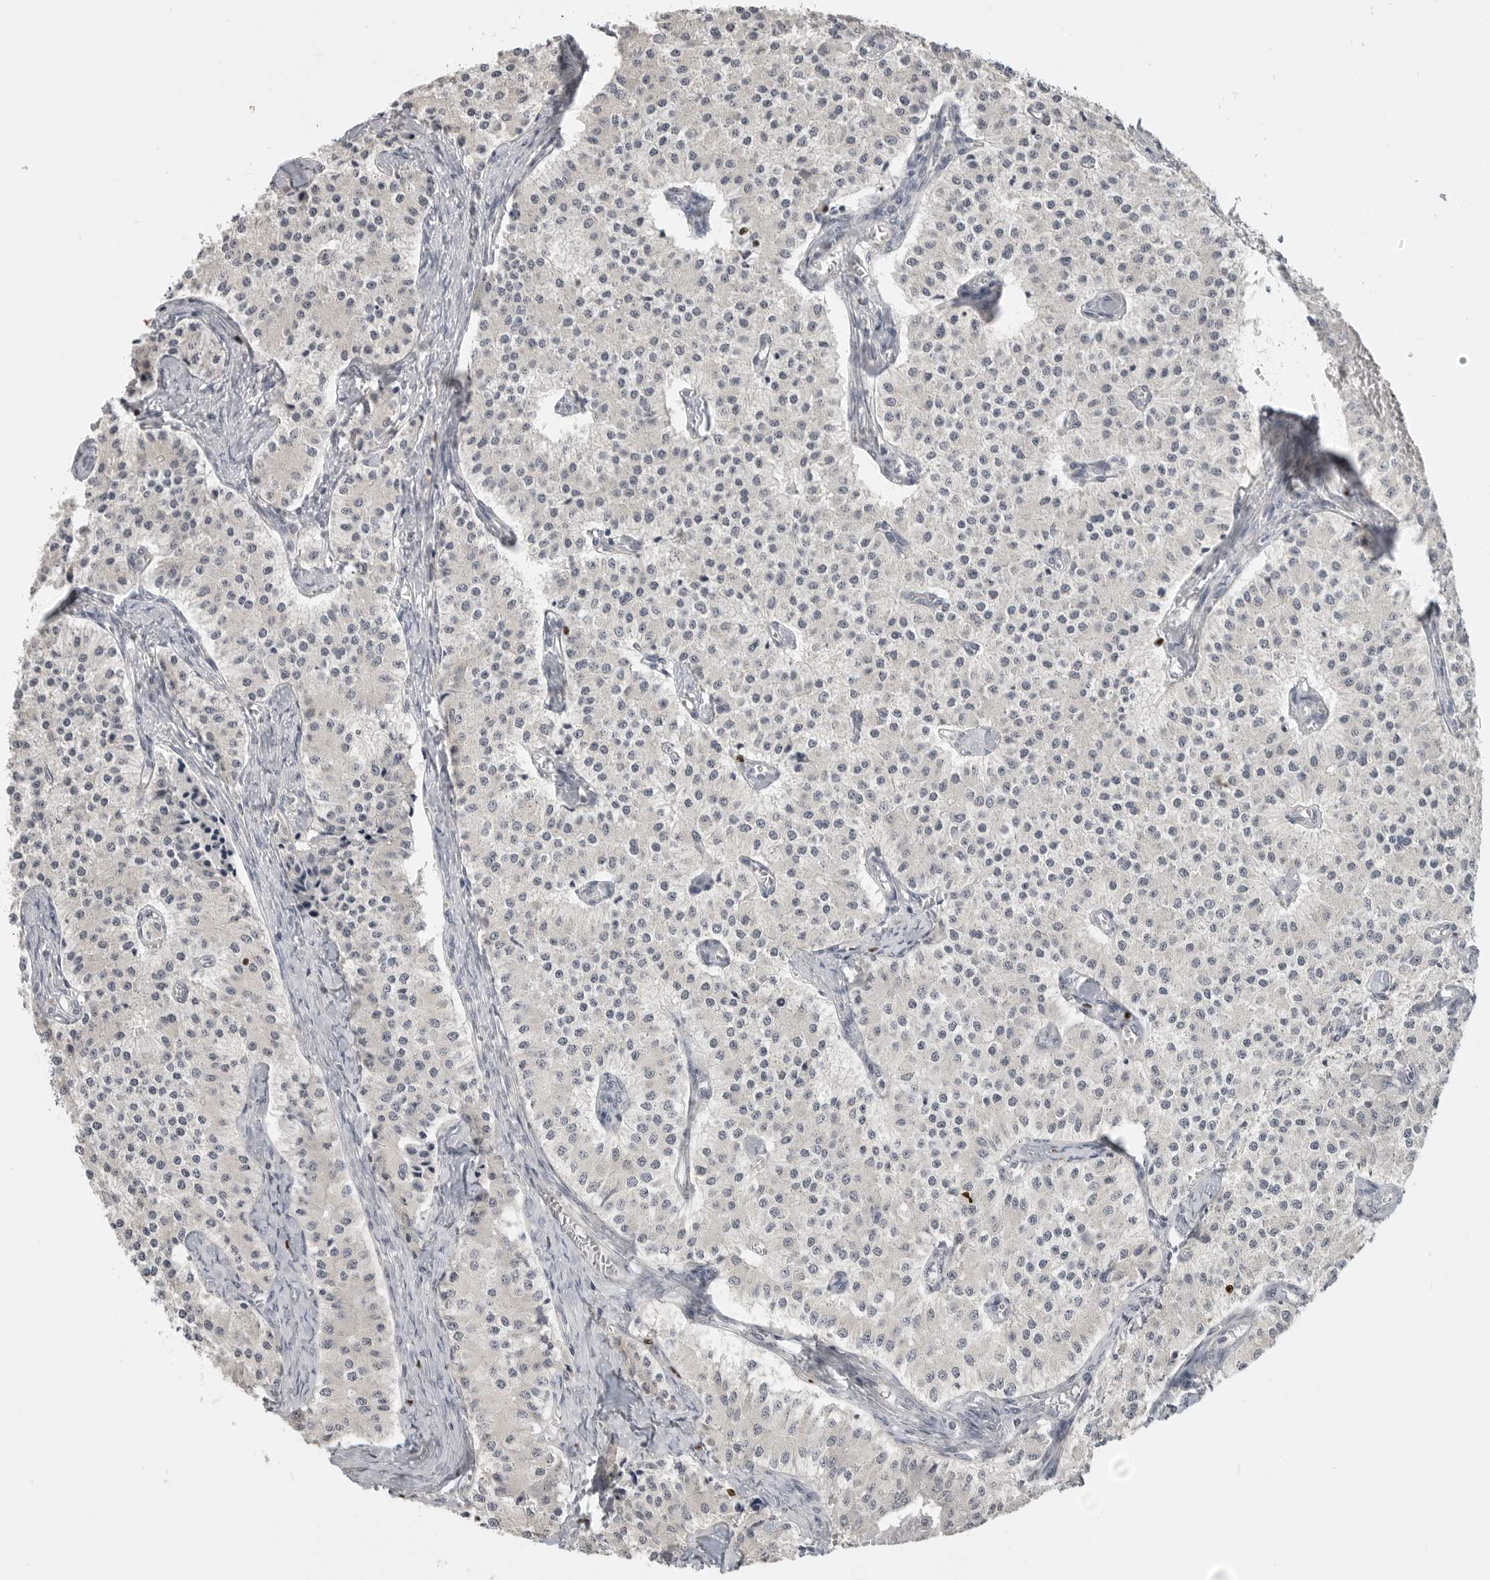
{"staining": {"intensity": "negative", "quantity": "none", "location": "none"}, "tissue": "carcinoid", "cell_type": "Tumor cells", "image_type": "cancer", "snomed": [{"axis": "morphology", "description": "Carcinoid, malignant, NOS"}, {"axis": "topography", "description": "Colon"}], "caption": "DAB (3,3'-diaminobenzidine) immunohistochemical staining of human carcinoid exhibits no significant positivity in tumor cells. (Stains: DAB (3,3'-diaminobenzidine) immunohistochemistry with hematoxylin counter stain, Microscopy: brightfield microscopy at high magnification).", "gene": "FOXP3", "patient": {"sex": "female", "age": 52}}